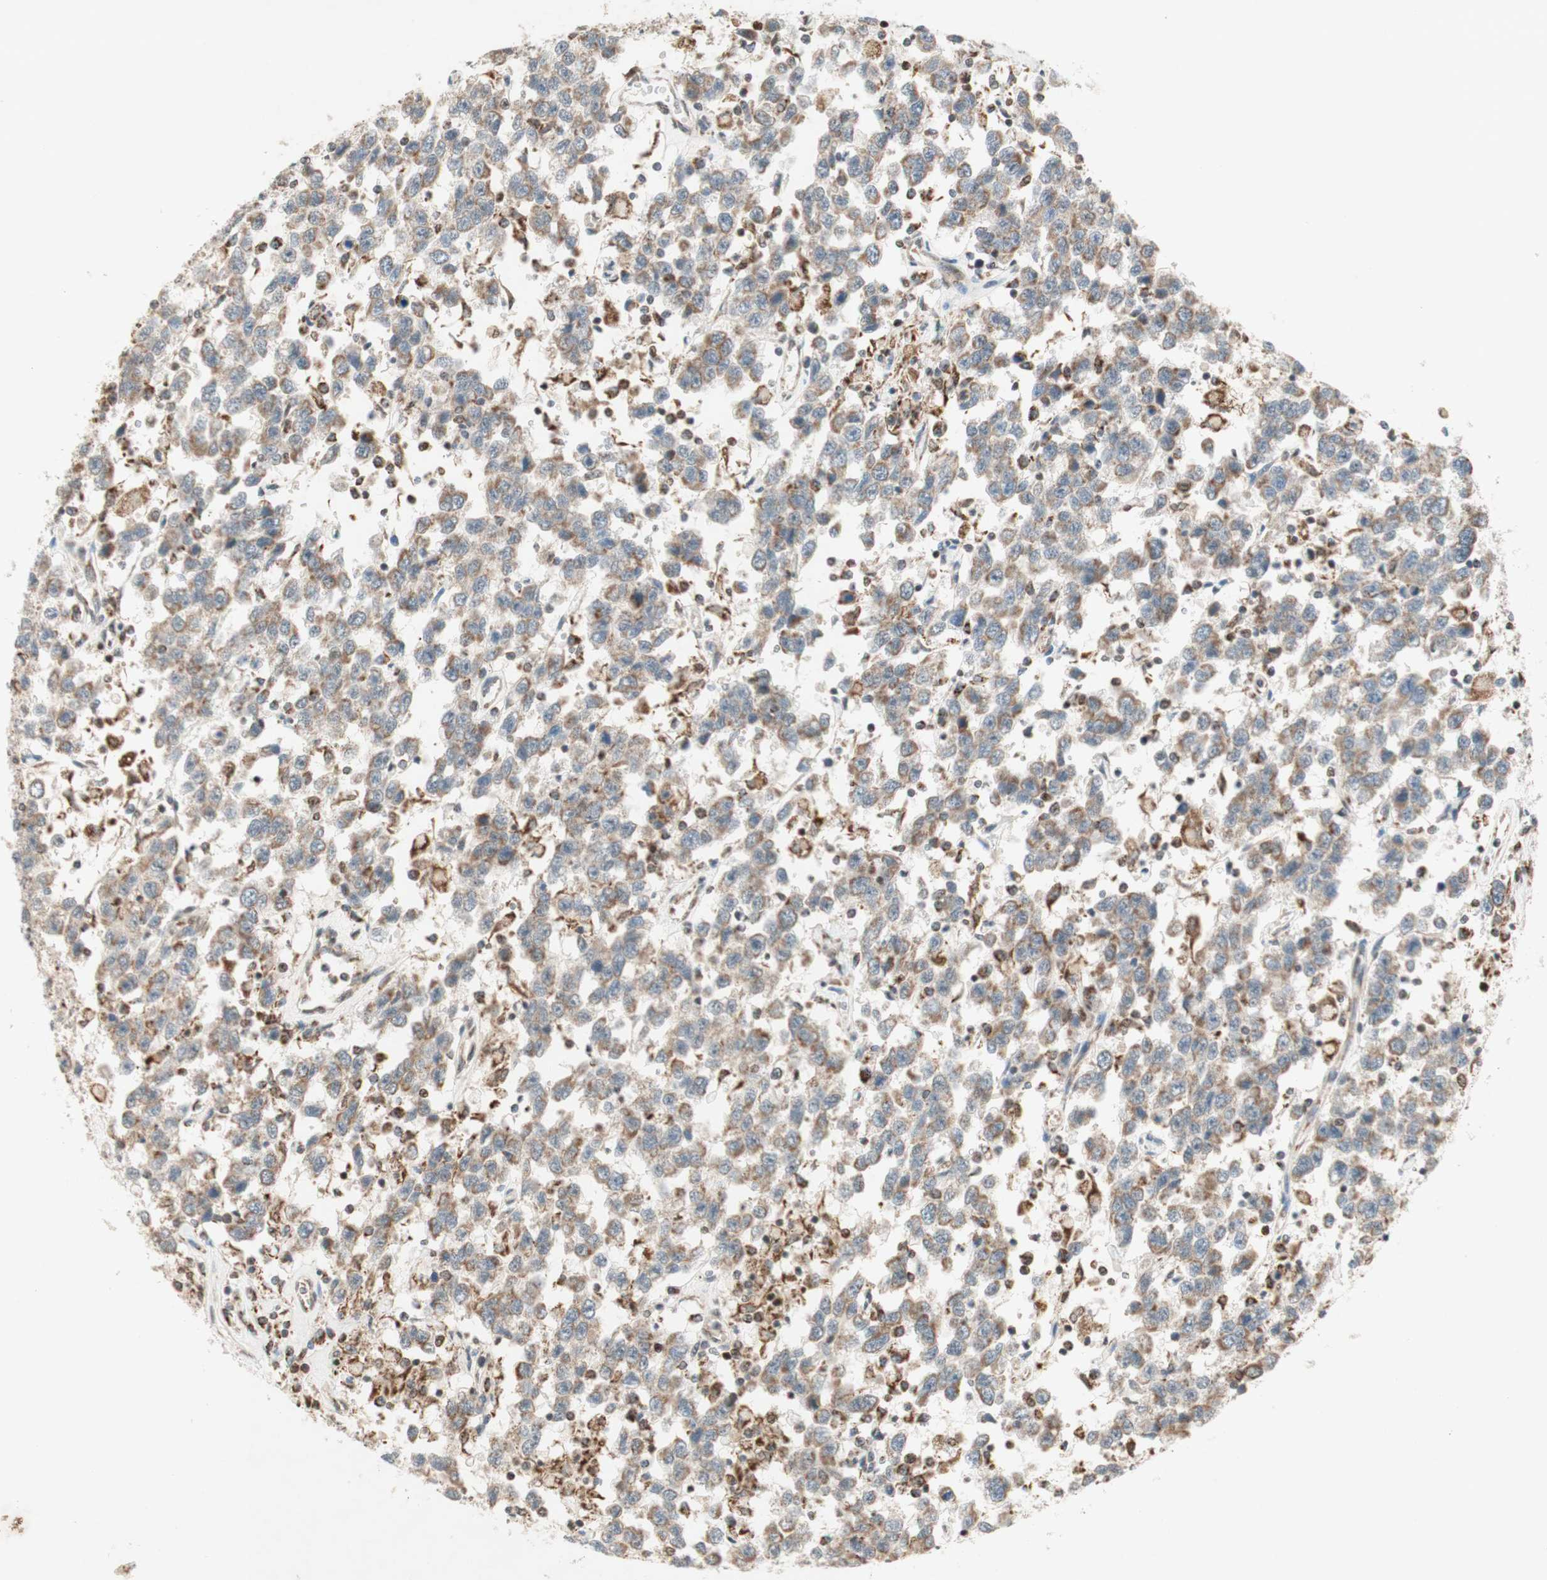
{"staining": {"intensity": "weak", "quantity": "25%-75%", "location": "cytoplasmic/membranous"}, "tissue": "testis cancer", "cell_type": "Tumor cells", "image_type": "cancer", "snomed": [{"axis": "morphology", "description": "Seminoma, NOS"}, {"axis": "topography", "description": "Testis"}], "caption": "Immunohistochemical staining of testis cancer exhibits weak cytoplasmic/membranous protein staining in about 25%-75% of tumor cells. The protein of interest is shown in brown color, while the nuclei are stained blue.", "gene": "DNMT3A", "patient": {"sex": "male", "age": 41}}